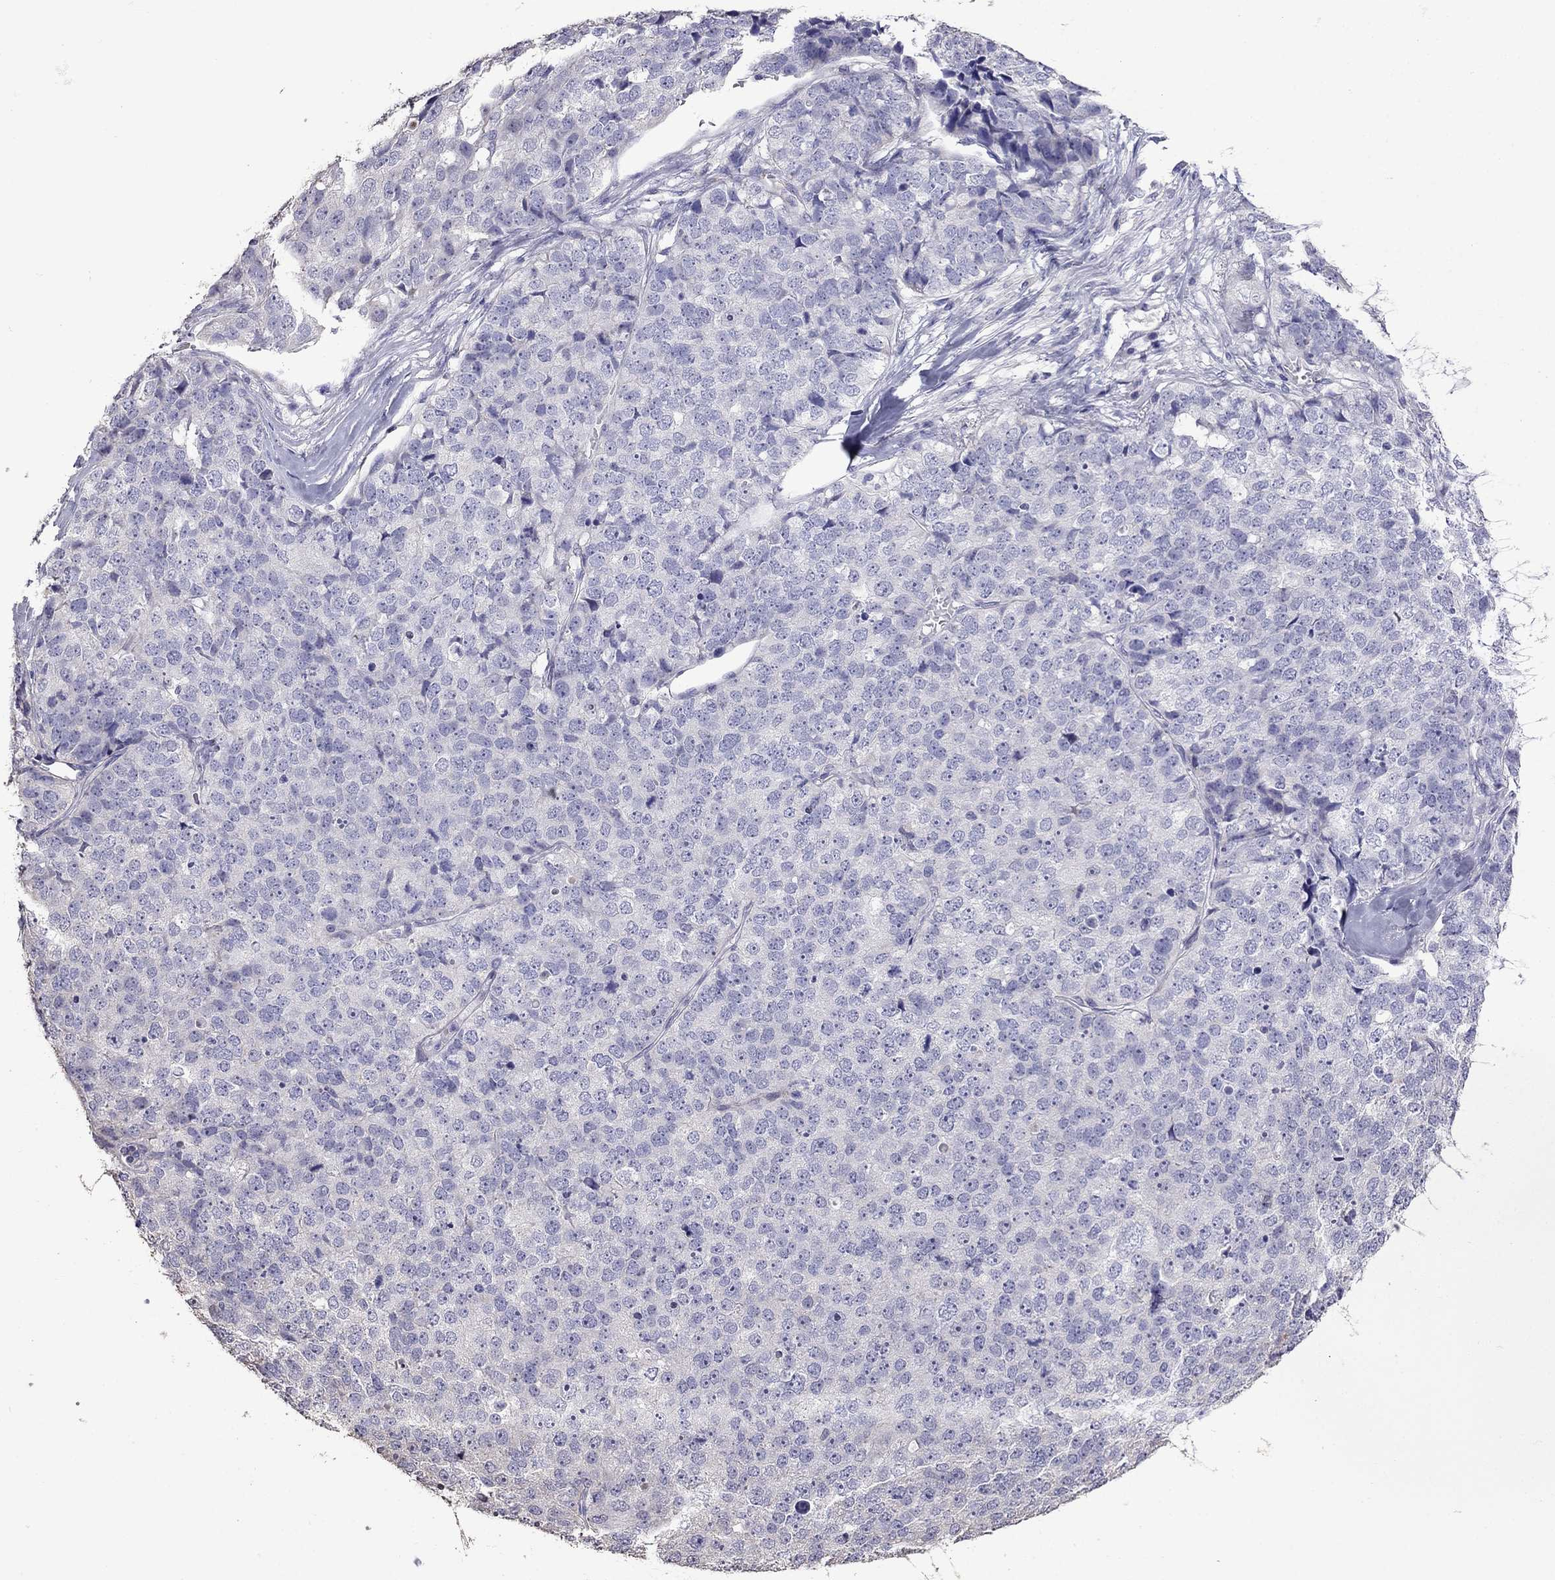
{"staining": {"intensity": "negative", "quantity": "none", "location": "none"}, "tissue": "stomach cancer", "cell_type": "Tumor cells", "image_type": "cancer", "snomed": [{"axis": "morphology", "description": "Adenocarcinoma, NOS"}, {"axis": "topography", "description": "Stomach"}], "caption": "The IHC image has no significant staining in tumor cells of stomach cancer (adenocarcinoma) tissue.", "gene": "AK5", "patient": {"sex": "male", "age": 69}}